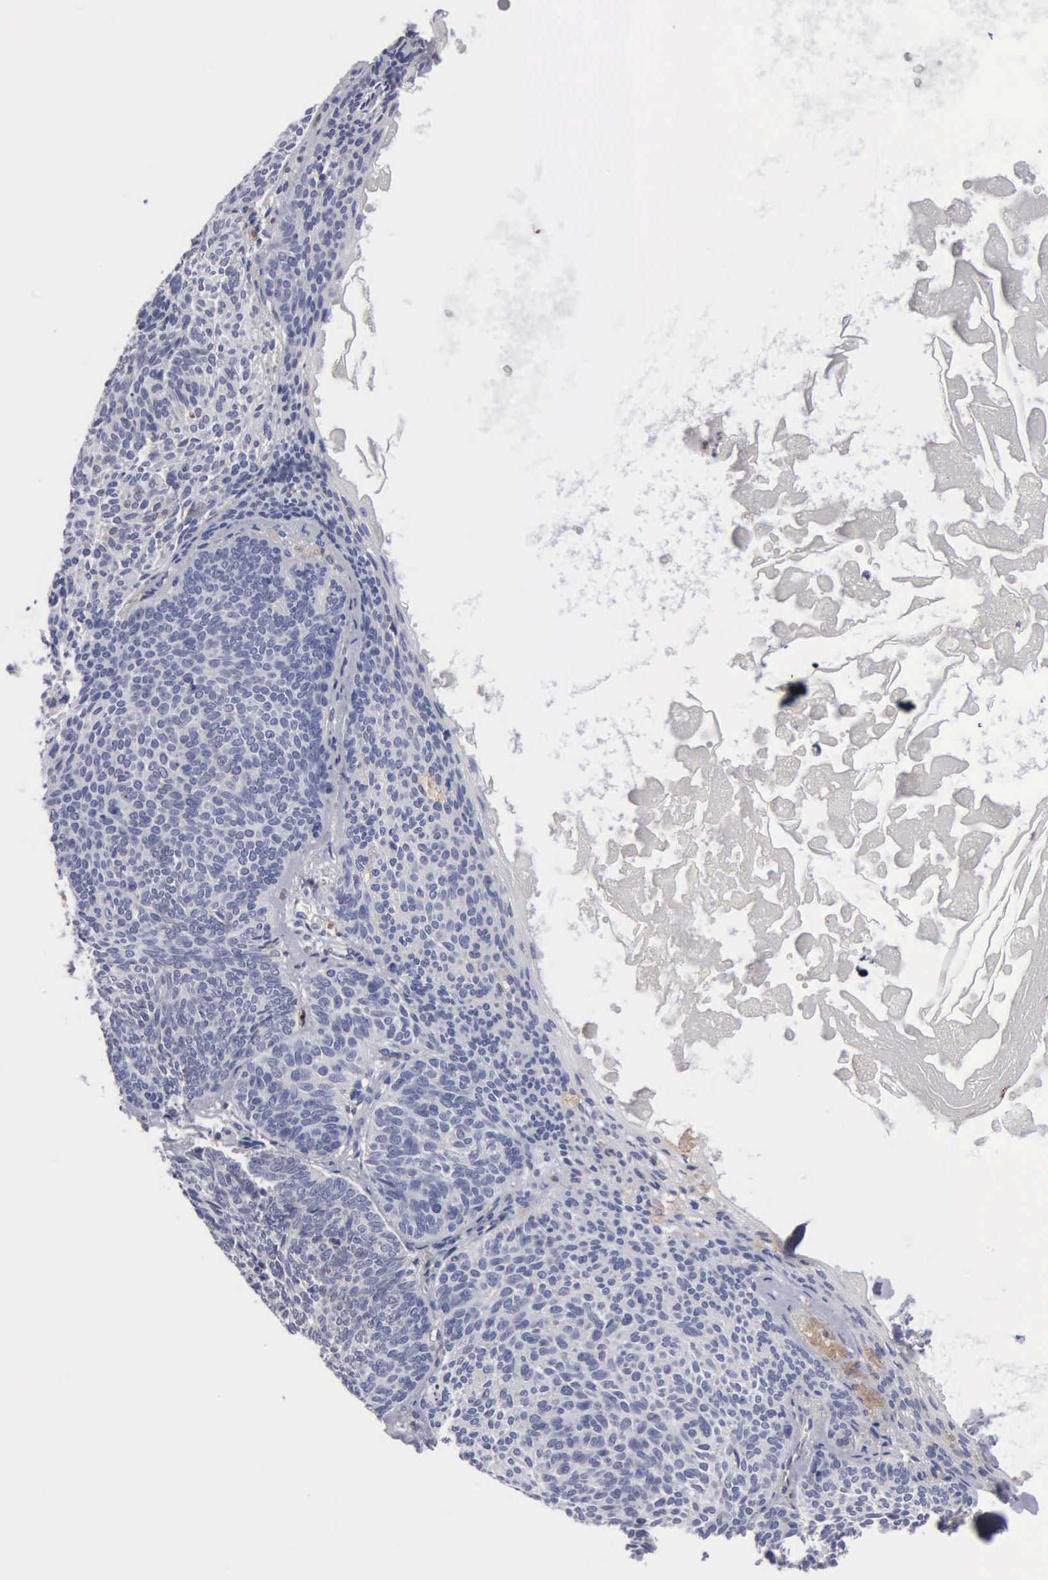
{"staining": {"intensity": "negative", "quantity": "none", "location": "none"}, "tissue": "skin cancer", "cell_type": "Tumor cells", "image_type": "cancer", "snomed": [{"axis": "morphology", "description": "Basal cell carcinoma"}, {"axis": "topography", "description": "Skin"}], "caption": "IHC micrograph of neoplastic tissue: skin cancer stained with DAB demonstrates no significant protein positivity in tumor cells. Nuclei are stained in blue.", "gene": "PTGS2", "patient": {"sex": "male", "age": 84}}